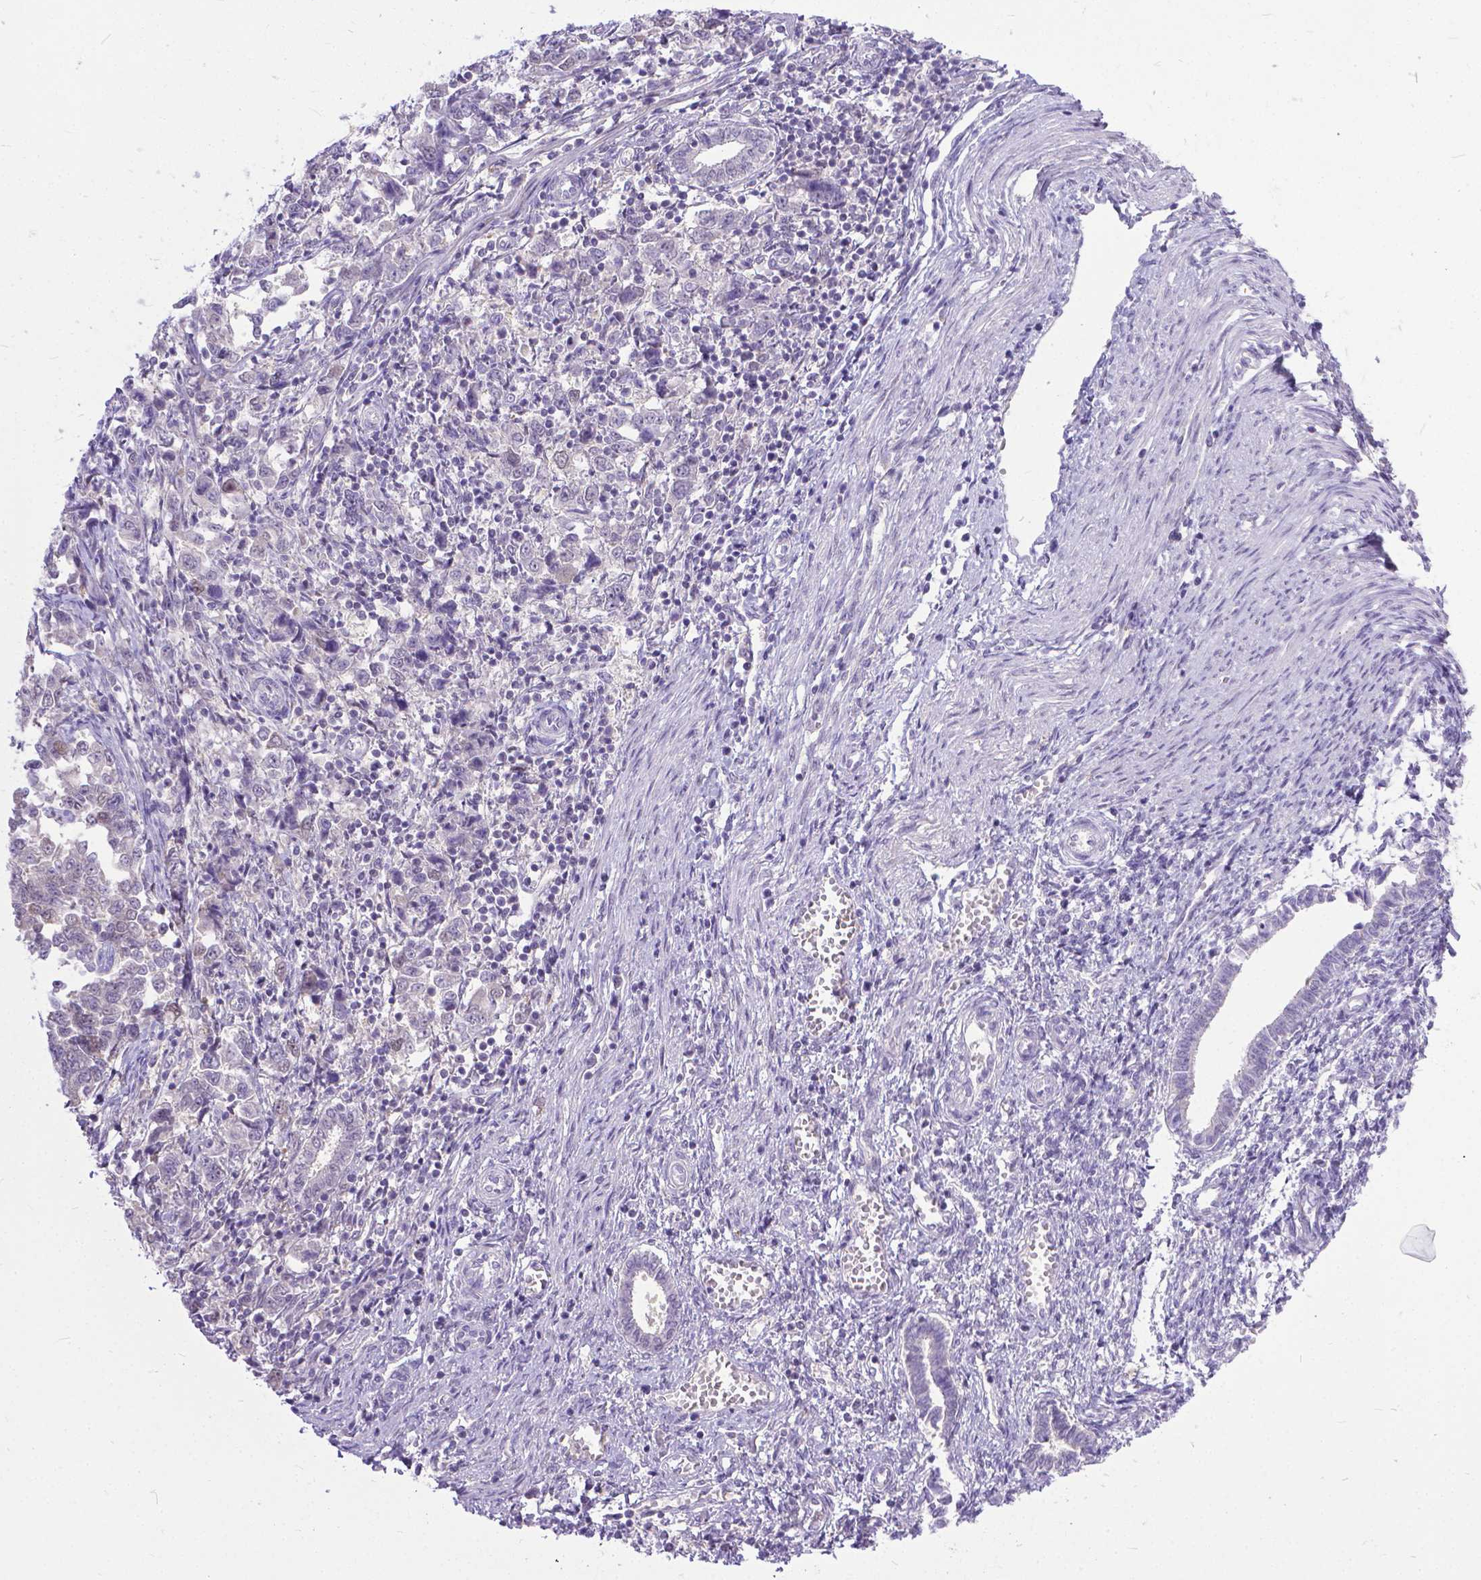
{"staining": {"intensity": "negative", "quantity": "none", "location": "none"}, "tissue": "endometrial cancer", "cell_type": "Tumor cells", "image_type": "cancer", "snomed": [{"axis": "morphology", "description": "Adenocarcinoma, NOS"}, {"axis": "topography", "description": "Endometrium"}], "caption": "Immunohistochemistry (IHC) of human endometrial adenocarcinoma displays no positivity in tumor cells.", "gene": "TTLL6", "patient": {"sex": "female", "age": 43}}